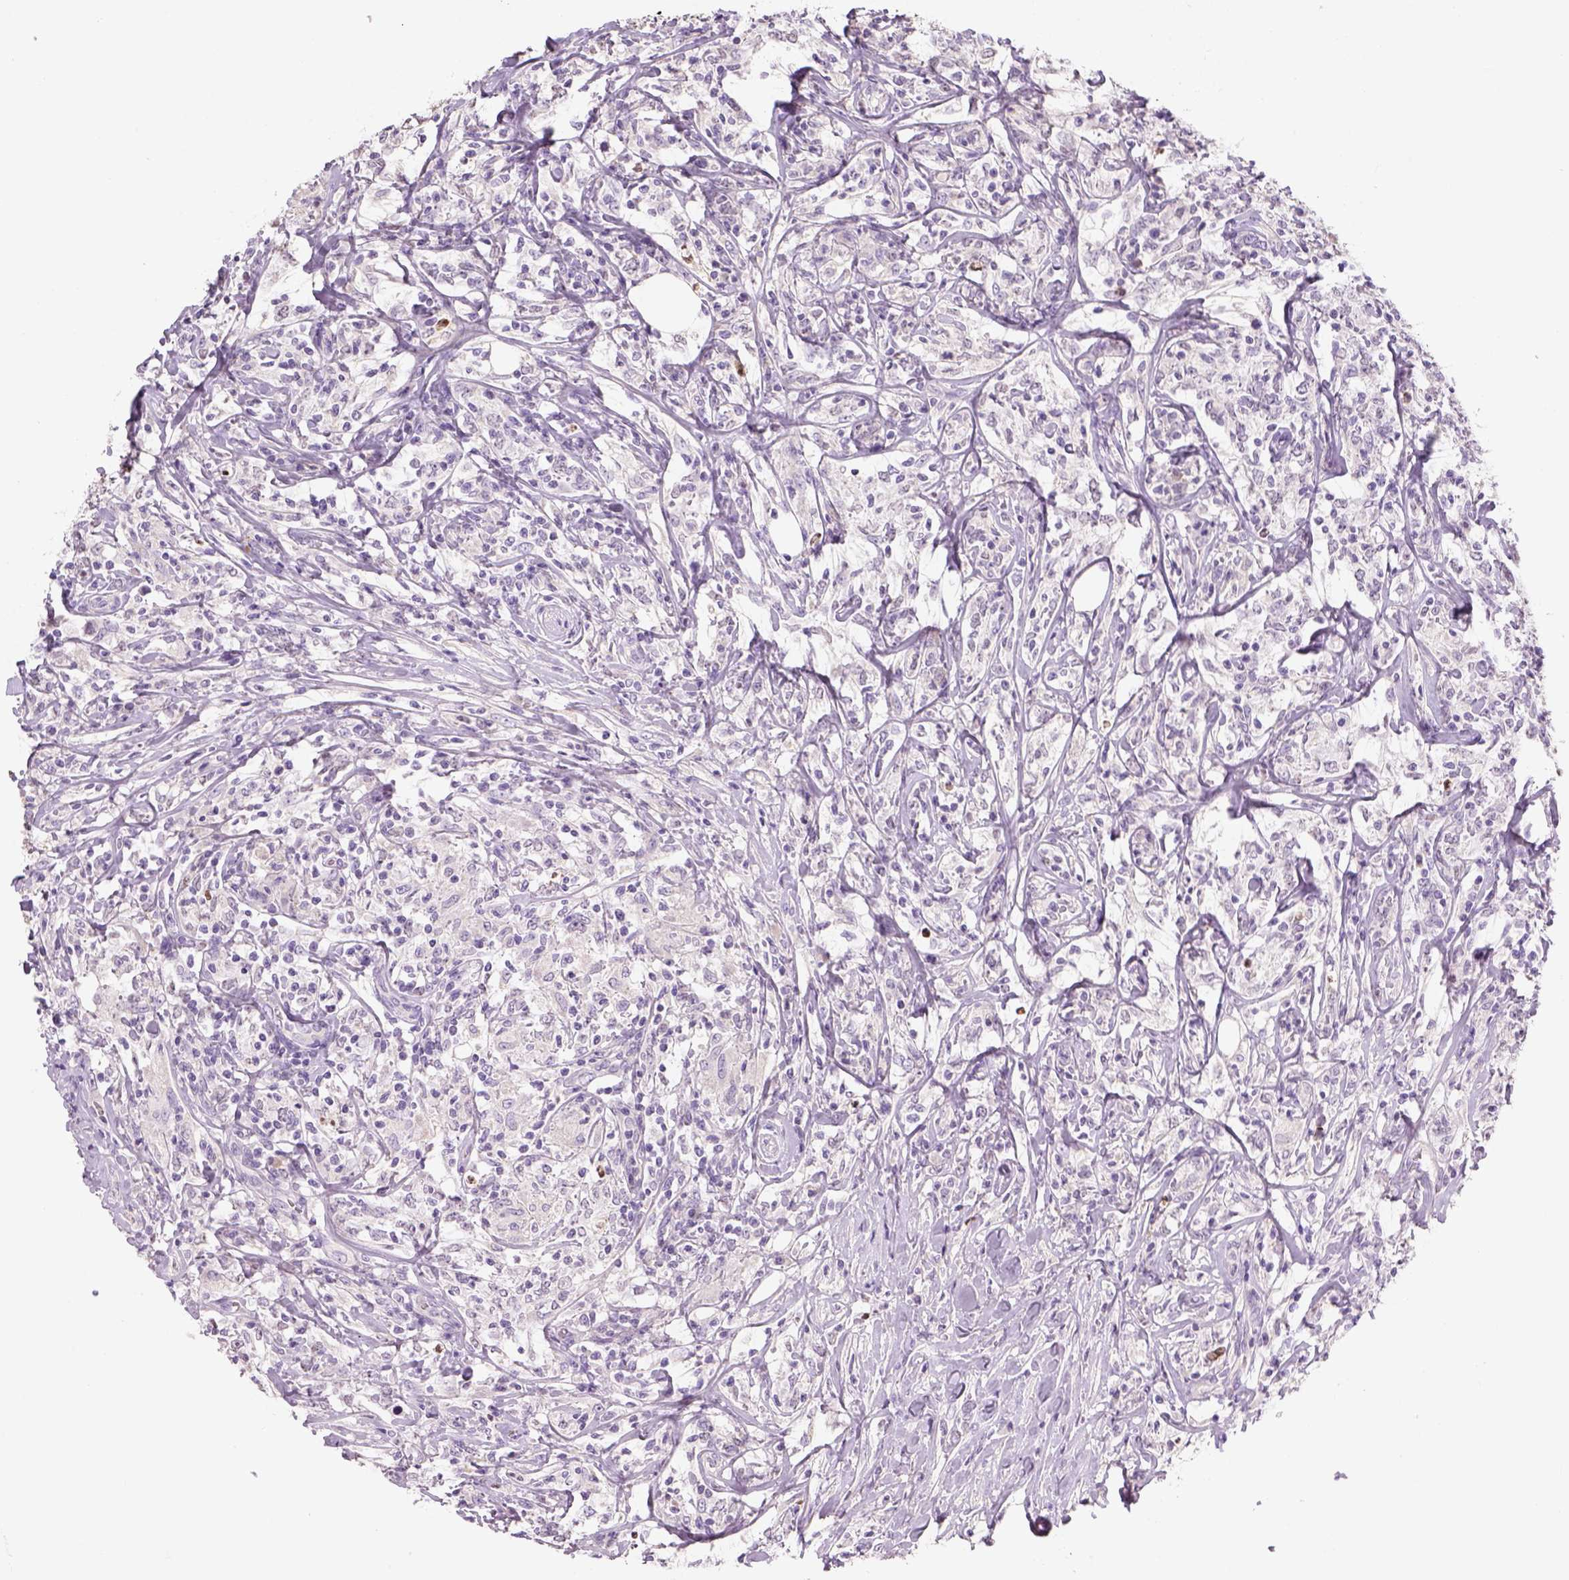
{"staining": {"intensity": "negative", "quantity": "none", "location": "none"}, "tissue": "lymphoma", "cell_type": "Tumor cells", "image_type": "cancer", "snomed": [{"axis": "morphology", "description": "Malignant lymphoma, non-Hodgkin's type, High grade"}, {"axis": "topography", "description": "Lymph node"}], "caption": "This is a micrograph of immunohistochemistry staining of lymphoma, which shows no staining in tumor cells. (Immunohistochemistry, brightfield microscopy, high magnification).", "gene": "NUDT6", "patient": {"sex": "female", "age": 84}}